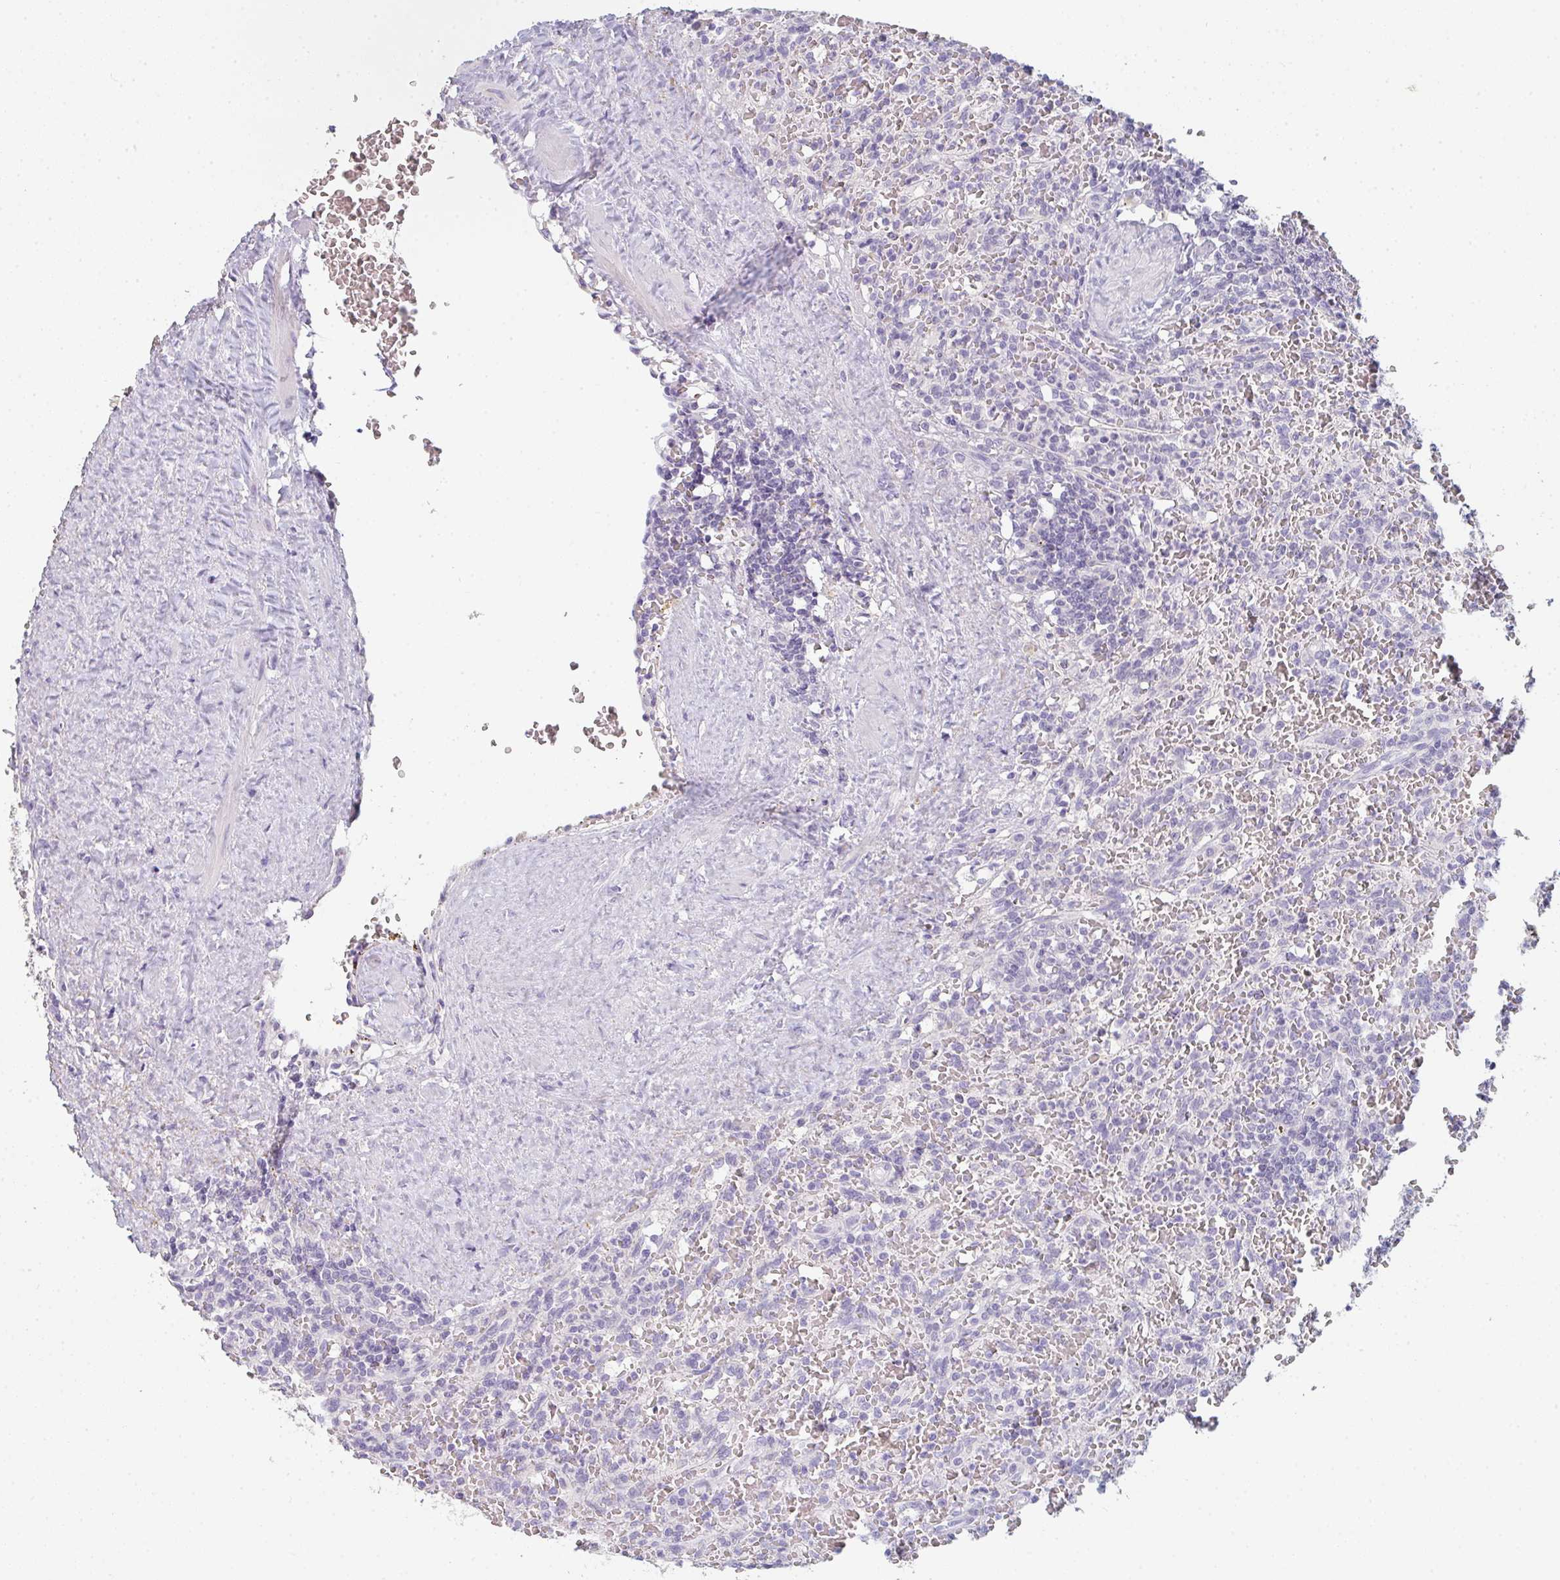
{"staining": {"intensity": "negative", "quantity": "none", "location": "none"}, "tissue": "lymphoma", "cell_type": "Tumor cells", "image_type": "cancer", "snomed": [{"axis": "morphology", "description": "Malignant lymphoma, non-Hodgkin's type, Low grade"}, {"axis": "topography", "description": "Spleen"}], "caption": "Micrograph shows no significant protein staining in tumor cells of low-grade malignant lymphoma, non-Hodgkin's type.", "gene": "C1QTNF8", "patient": {"sex": "female", "age": 64}}